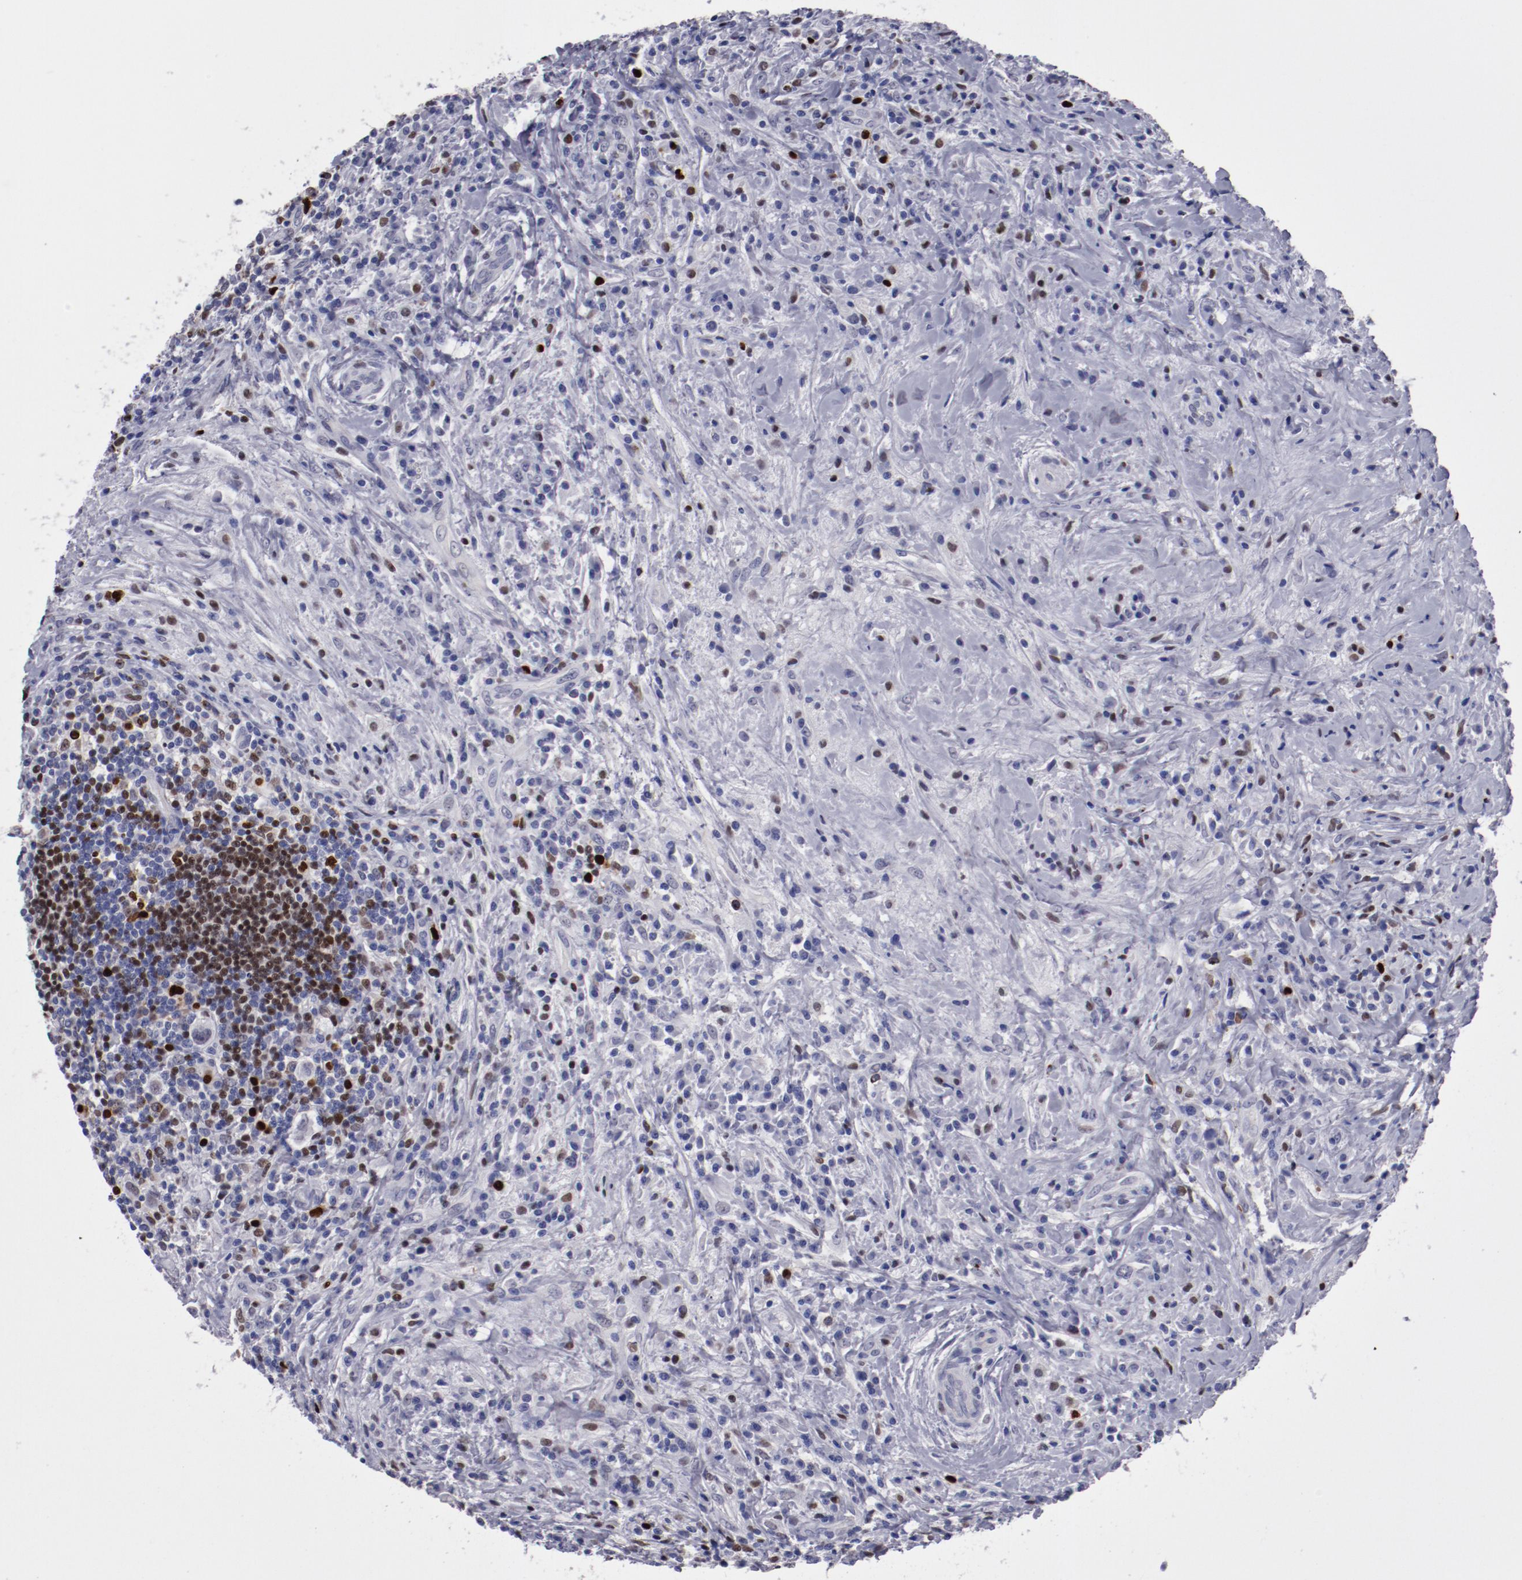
{"staining": {"intensity": "moderate", "quantity": "<25%", "location": "nuclear"}, "tissue": "lymphoma", "cell_type": "Tumor cells", "image_type": "cancer", "snomed": [{"axis": "morphology", "description": "Hodgkin's disease, NOS"}, {"axis": "topography", "description": "Lymph node"}], "caption": "A low amount of moderate nuclear expression is seen in approximately <25% of tumor cells in Hodgkin's disease tissue.", "gene": "IRF8", "patient": {"sex": "female", "age": 25}}